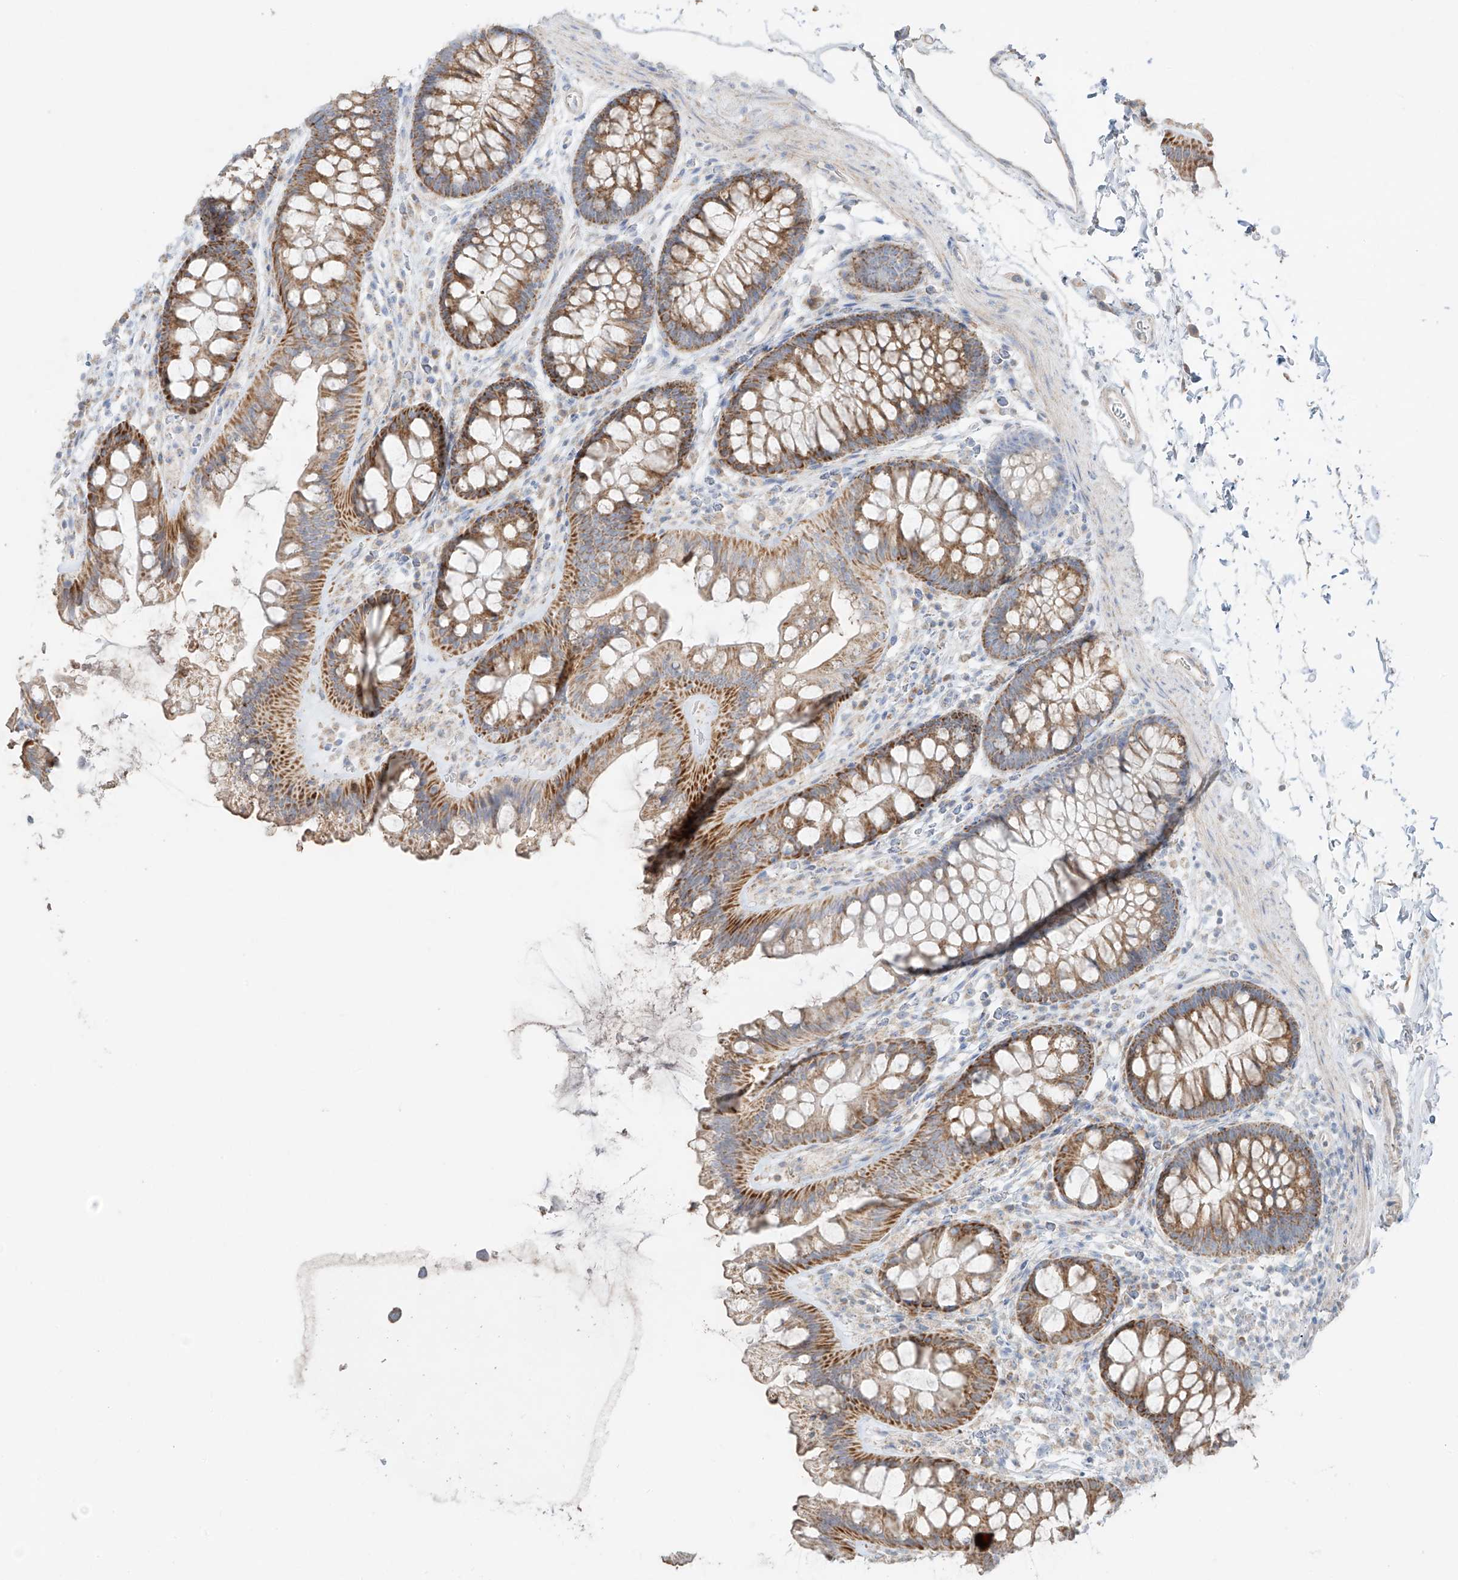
{"staining": {"intensity": "weak", "quantity": ">75%", "location": "cytoplasmic/membranous"}, "tissue": "colon", "cell_type": "Endothelial cells", "image_type": "normal", "snomed": [{"axis": "morphology", "description": "Normal tissue, NOS"}, {"axis": "topography", "description": "Colon"}], "caption": "Immunohistochemistry staining of unremarkable colon, which shows low levels of weak cytoplasmic/membranous expression in about >75% of endothelial cells indicating weak cytoplasmic/membranous protein positivity. The staining was performed using DAB (3,3'-diaminobenzidine) (brown) for protein detection and nuclei were counterstained in hematoxylin (blue).", "gene": "COLGALT2", "patient": {"sex": "female", "age": 62}}